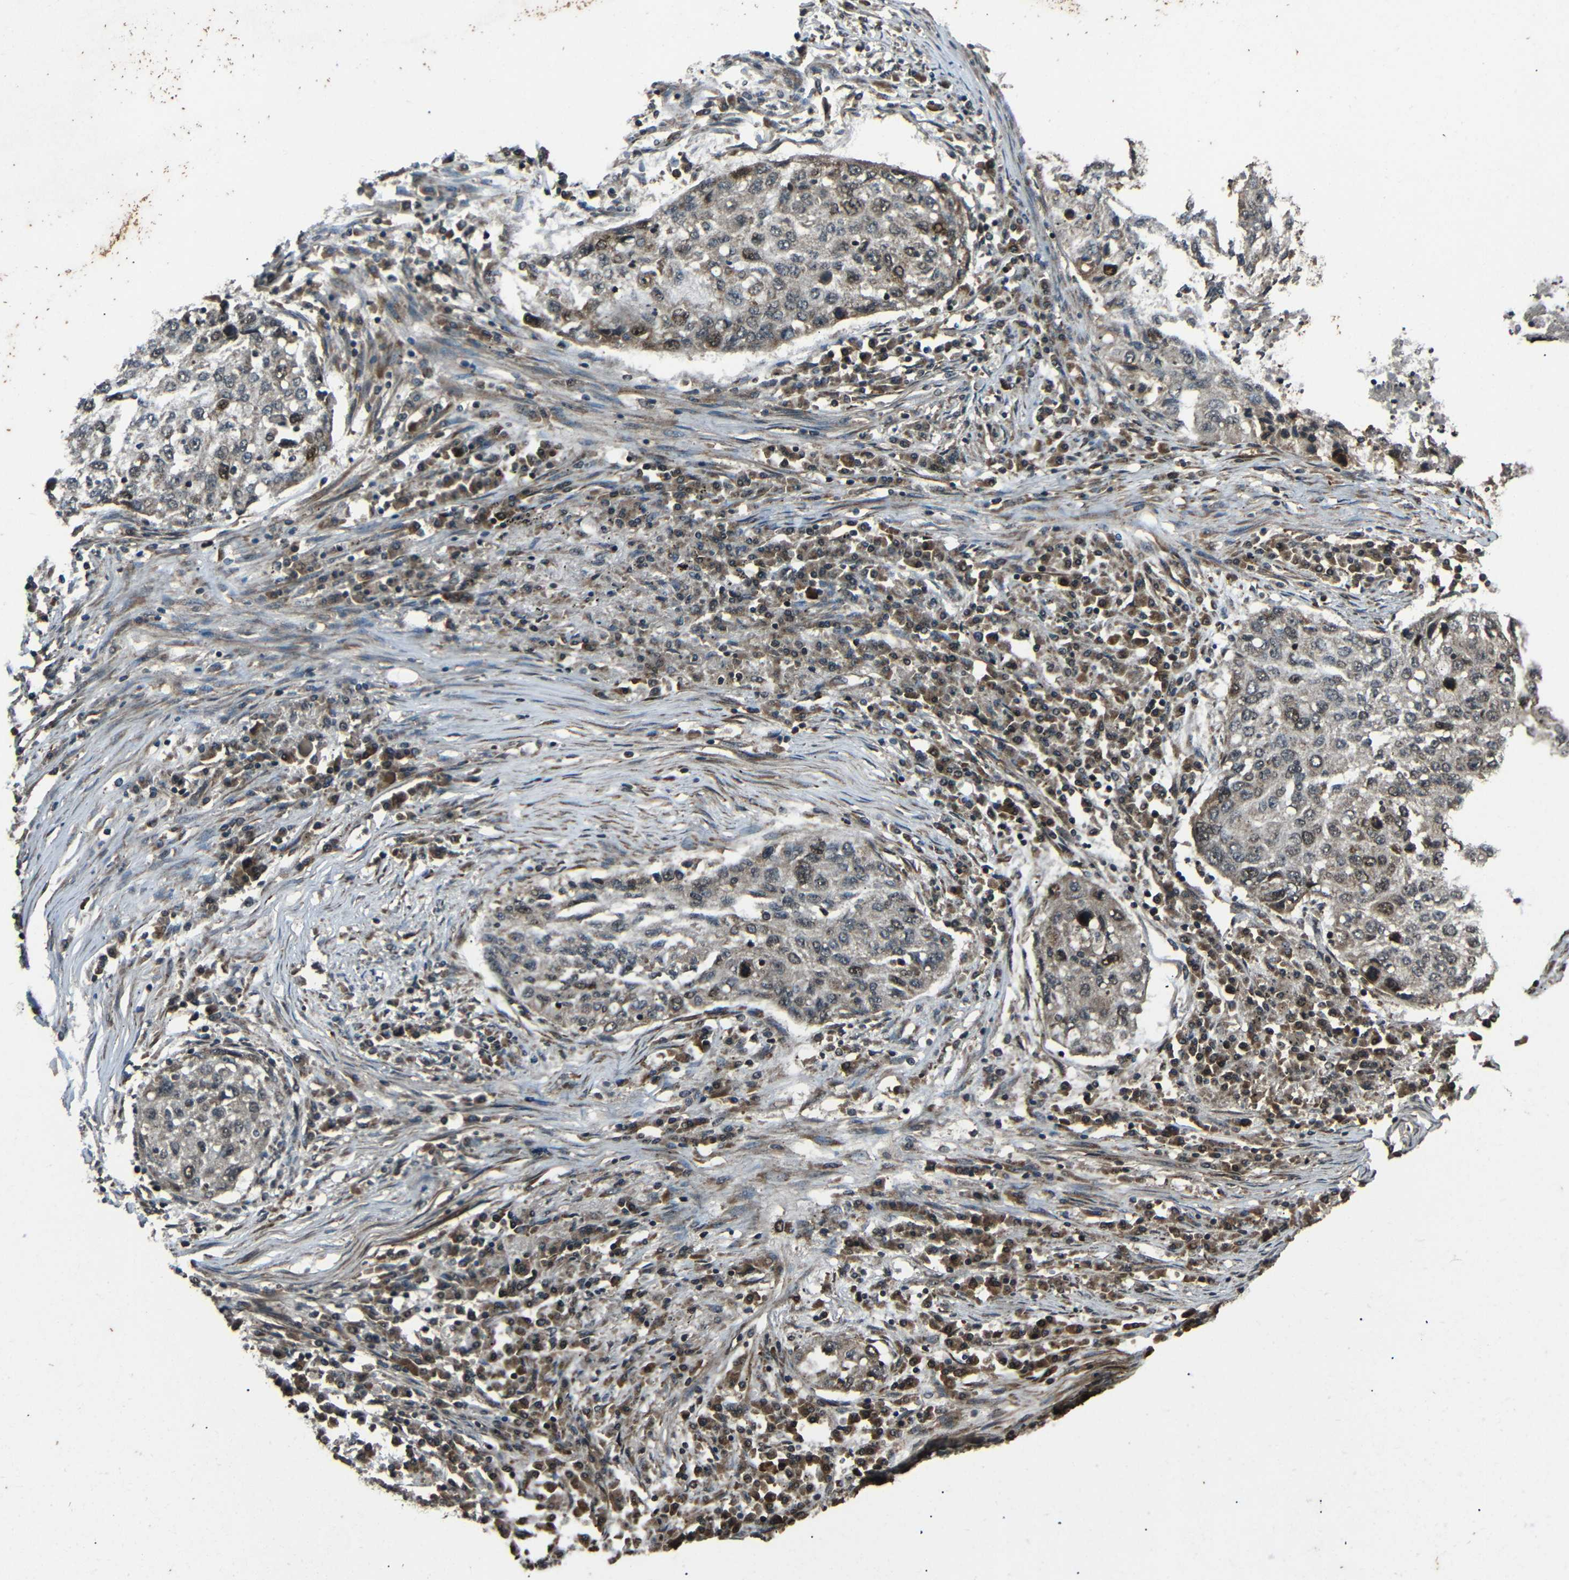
{"staining": {"intensity": "moderate", "quantity": "<25%", "location": "cytoplasmic/membranous,nuclear"}, "tissue": "lung cancer", "cell_type": "Tumor cells", "image_type": "cancer", "snomed": [{"axis": "morphology", "description": "Squamous cell carcinoma, NOS"}, {"axis": "topography", "description": "Lung"}], "caption": "About <25% of tumor cells in lung cancer exhibit moderate cytoplasmic/membranous and nuclear protein staining as visualized by brown immunohistochemical staining.", "gene": "PLK2", "patient": {"sex": "female", "age": 63}}